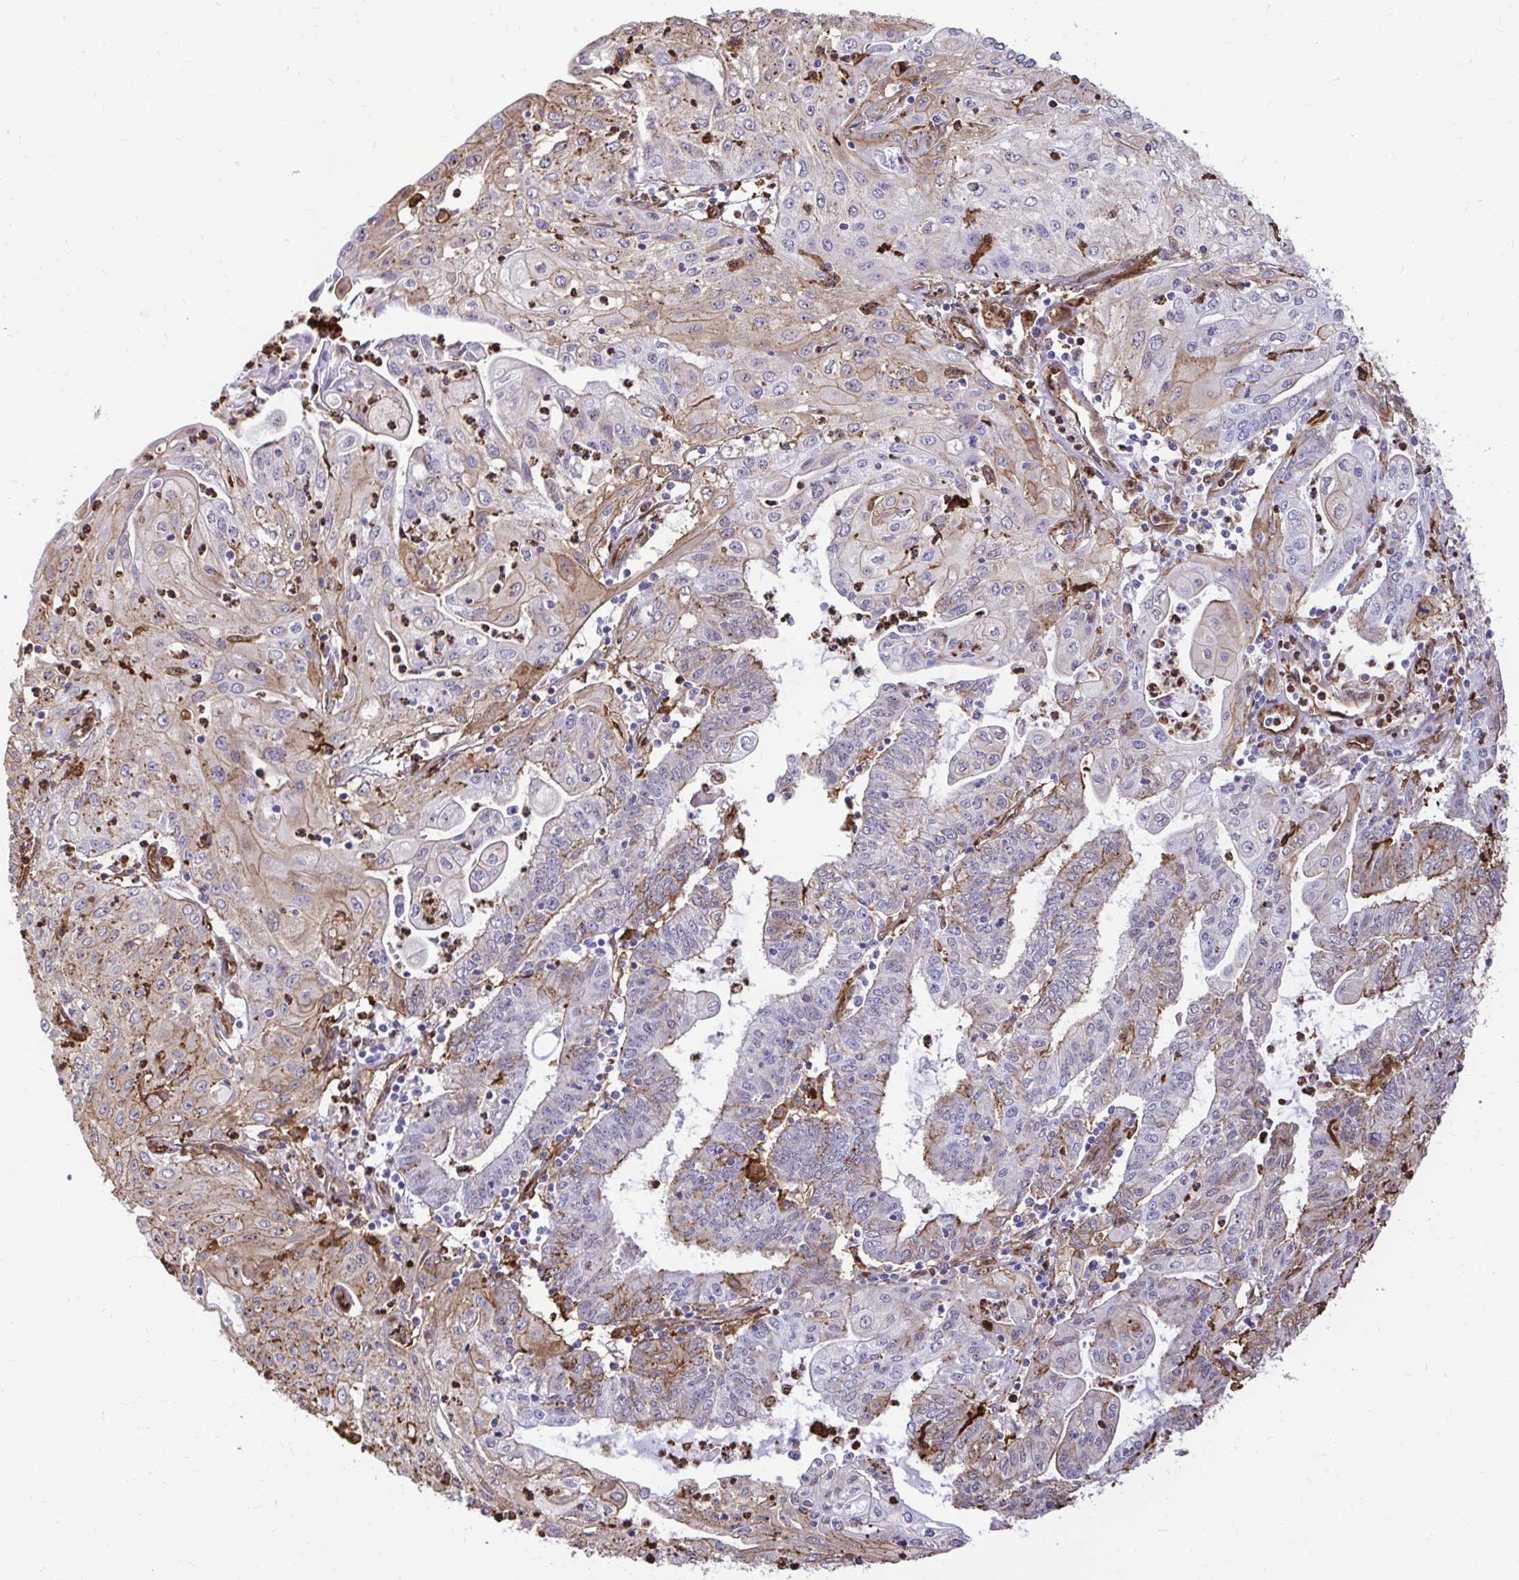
{"staining": {"intensity": "moderate", "quantity": "<25%", "location": "cytoplasmic/membranous"}, "tissue": "endometrial cancer", "cell_type": "Tumor cells", "image_type": "cancer", "snomed": [{"axis": "morphology", "description": "Adenocarcinoma, NOS"}, {"axis": "topography", "description": "Endometrium"}], "caption": "IHC photomicrograph of human endometrial adenocarcinoma stained for a protein (brown), which reveals low levels of moderate cytoplasmic/membranous staining in approximately <25% of tumor cells.", "gene": "GSN", "patient": {"sex": "female", "age": 61}}